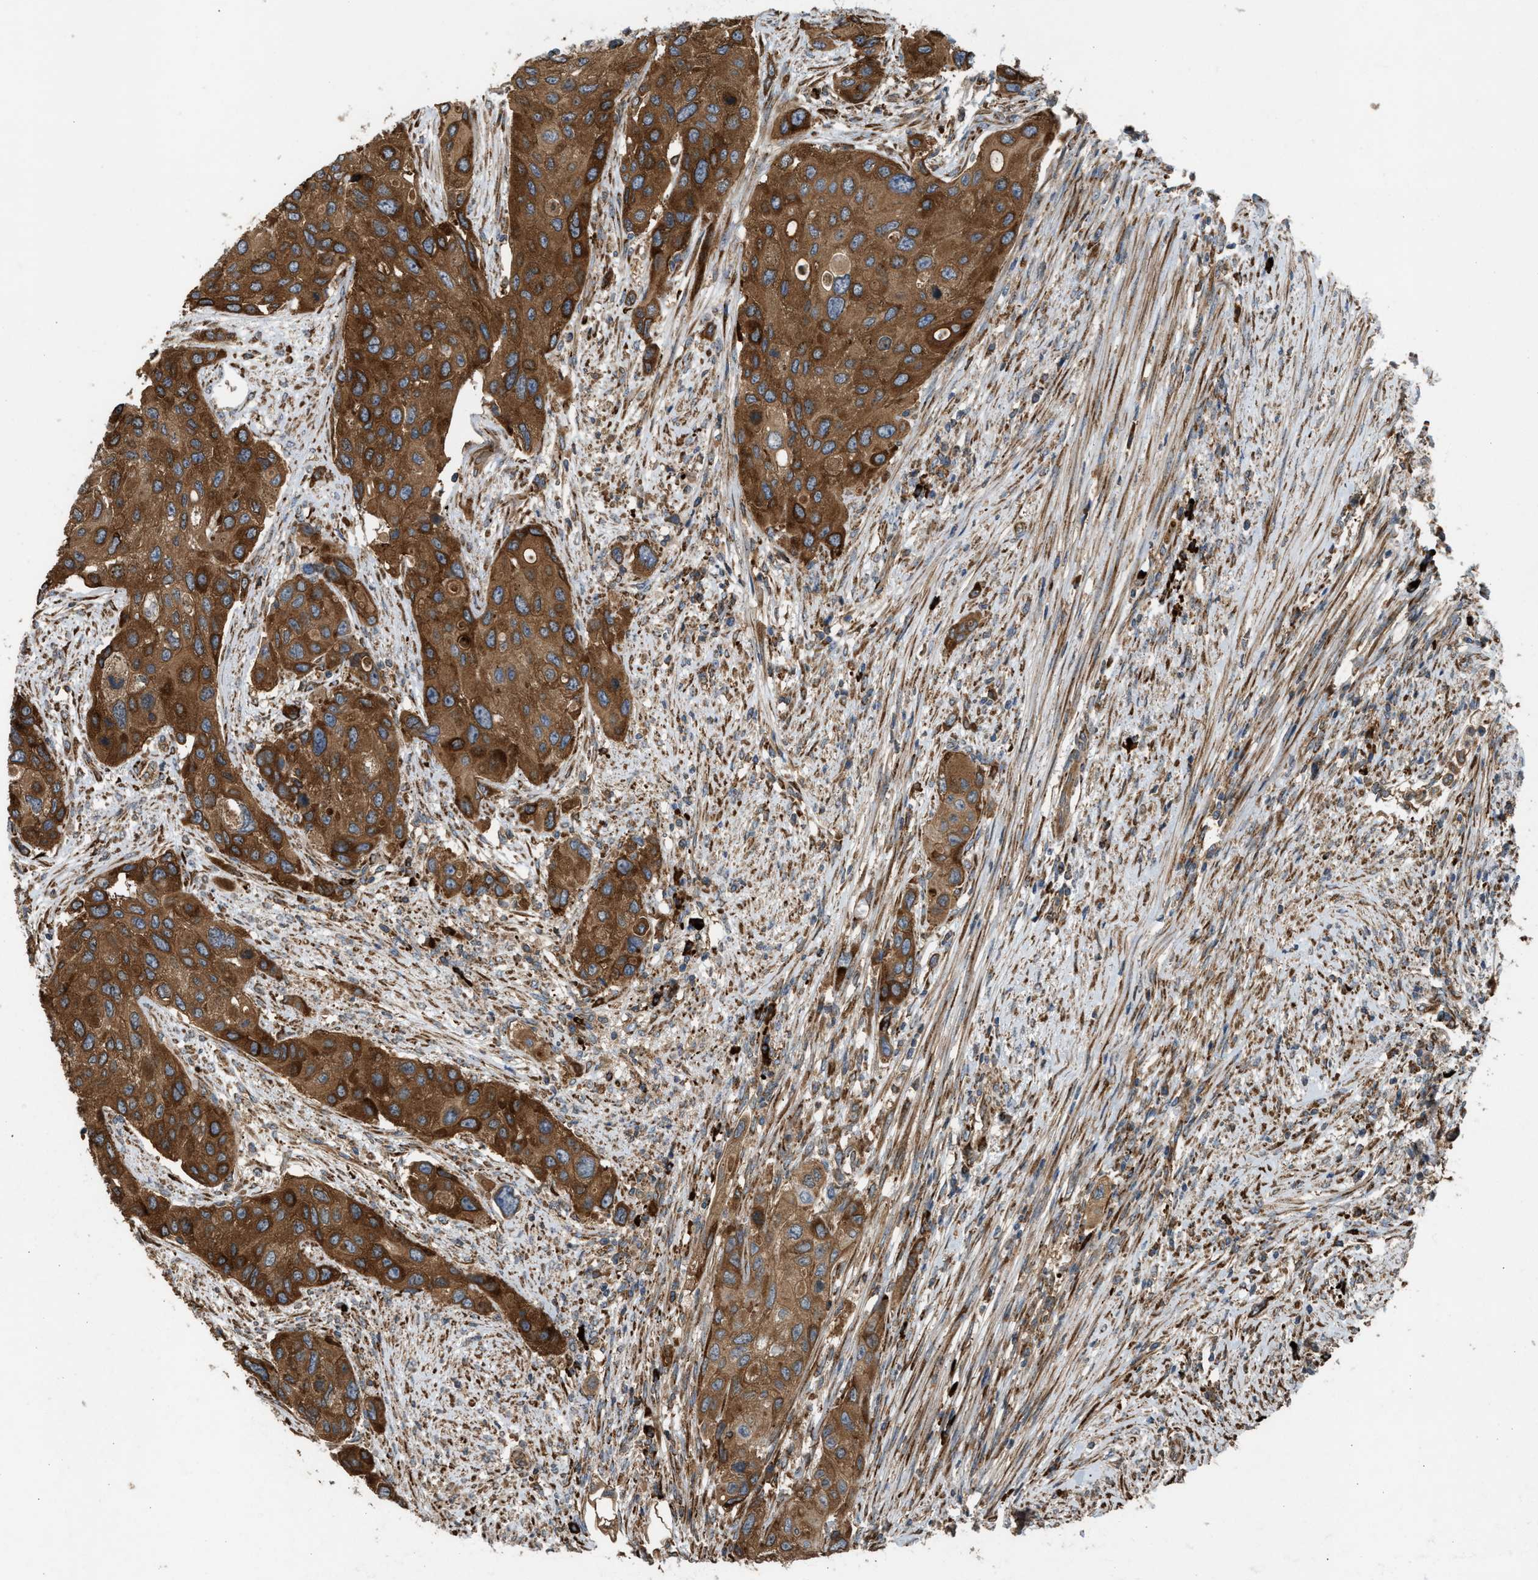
{"staining": {"intensity": "strong", "quantity": ">75%", "location": "cytoplasmic/membranous"}, "tissue": "urothelial cancer", "cell_type": "Tumor cells", "image_type": "cancer", "snomed": [{"axis": "morphology", "description": "Urothelial carcinoma, High grade"}, {"axis": "topography", "description": "Urinary bladder"}], "caption": "A histopathology image showing strong cytoplasmic/membranous positivity in approximately >75% of tumor cells in urothelial carcinoma (high-grade), as visualized by brown immunohistochemical staining.", "gene": "BAIAP2L1", "patient": {"sex": "female", "age": 56}}